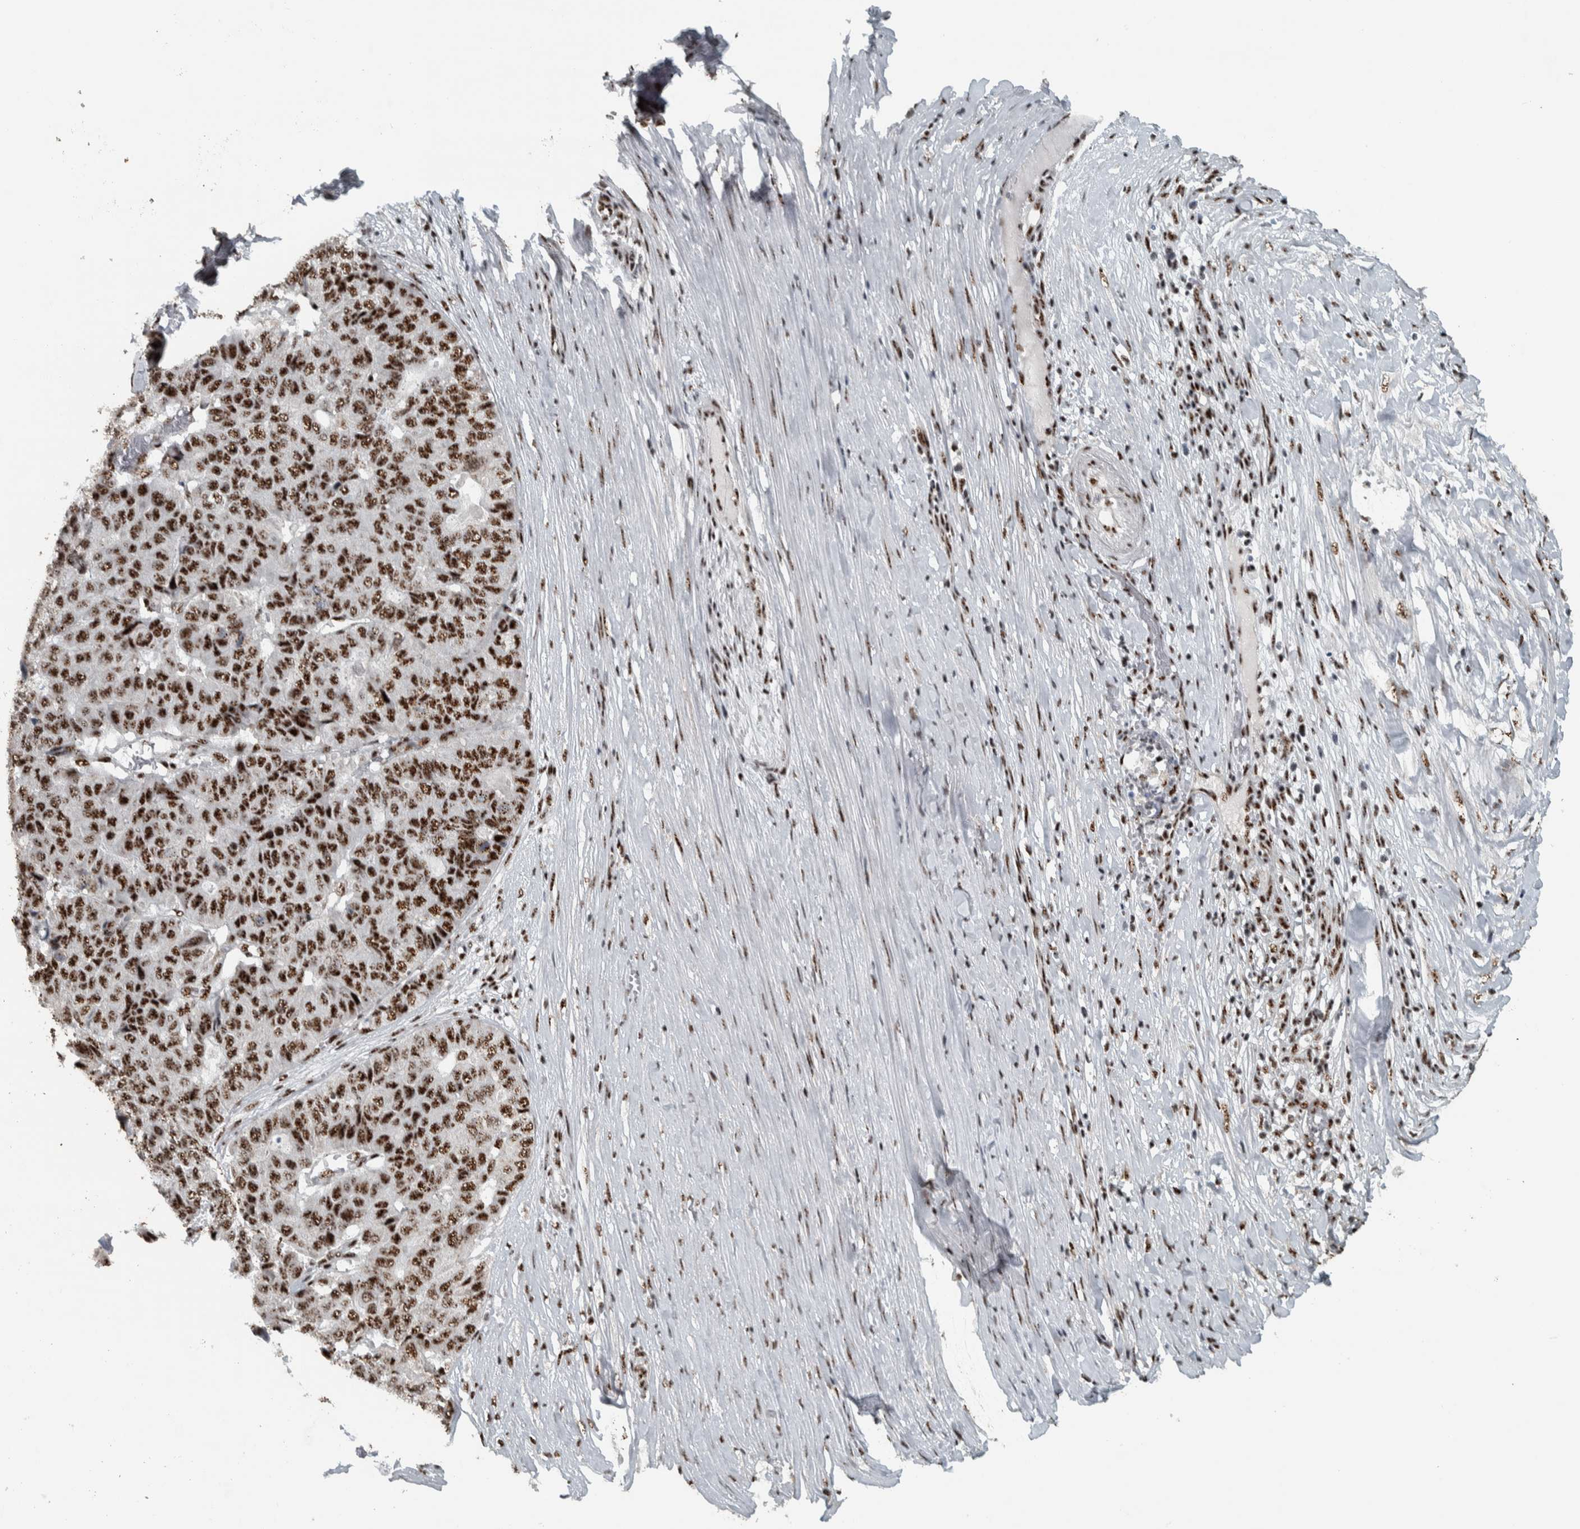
{"staining": {"intensity": "strong", "quantity": ">75%", "location": "nuclear"}, "tissue": "pancreatic cancer", "cell_type": "Tumor cells", "image_type": "cancer", "snomed": [{"axis": "morphology", "description": "Adenocarcinoma, NOS"}, {"axis": "topography", "description": "Pancreas"}], "caption": "Pancreatic cancer (adenocarcinoma) stained for a protein (brown) demonstrates strong nuclear positive expression in about >75% of tumor cells.", "gene": "SON", "patient": {"sex": "male", "age": 50}}